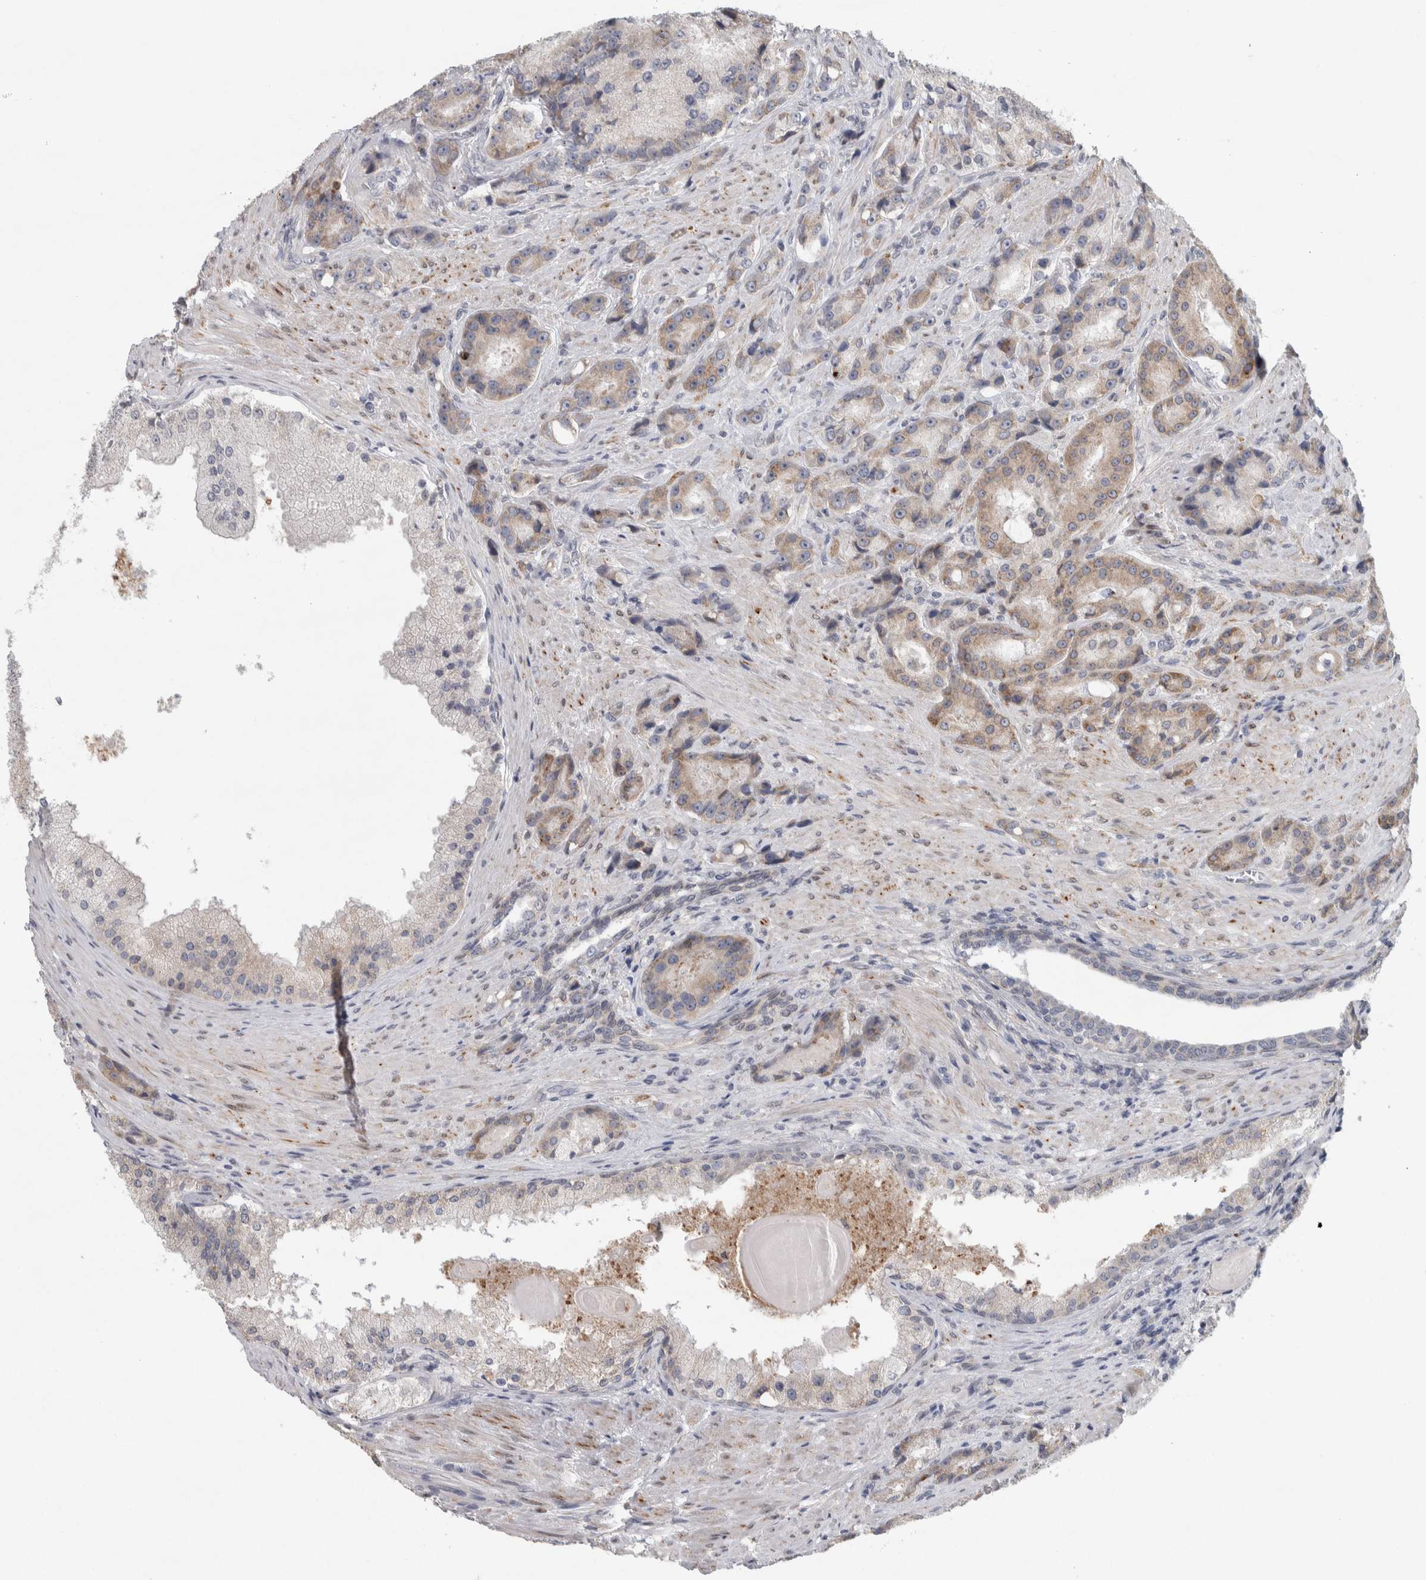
{"staining": {"intensity": "weak", "quantity": ">75%", "location": "cytoplasmic/membranous"}, "tissue": "prostate cancer", "cell_type": "Tumor cells", "image_type": "cancer", "snomed": [{"axis": "morphology", "description": "Adenocarcinoma, High grade"}, {"axis": "topography", "description": "Prostate"}], "caption": "Protein expression analysis of human prostate cancer reveals weak cytoplasmic/membranous positivity in about >75% of tumor cells.", "gene": "SIGMAR1", "patient": {"sex": "male", "age": 60}}